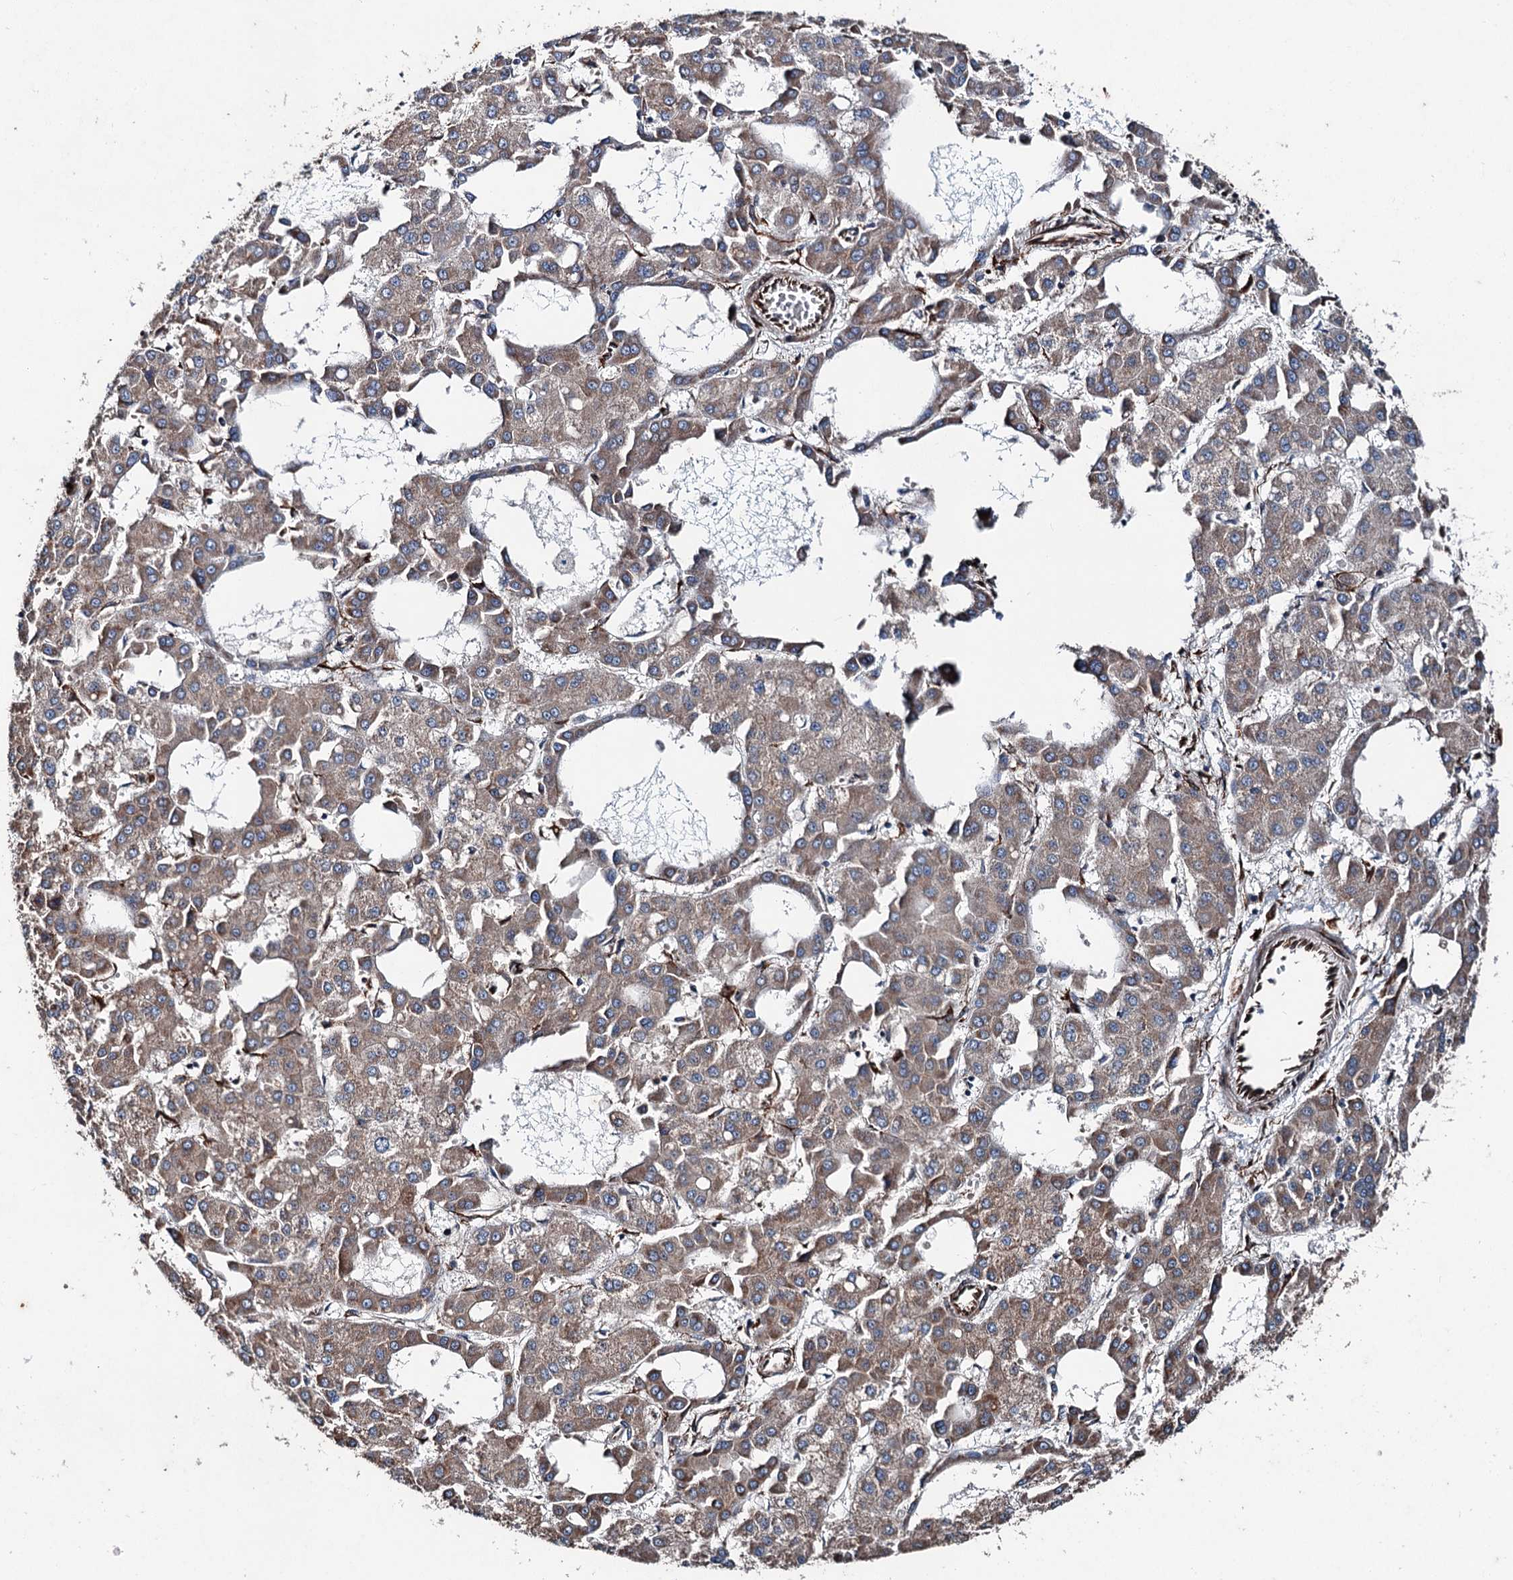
{"staining": {"intensity": "moderate", "quantity": ">75%", "location": "cytoplasmic/membranous"}, "tissue": "liver cancer", "cell_type": "Tumor cells", "image_type": "cancer", "snomed": [{"axis": "morphology", "description": "Carcinoma, Hepatocellular, NOS"}, {"axis": "topography", "description": "Liver"}], "caption": "Protein staining shows moderate cytoplasmic/membranous positivity in about >75% of tumor cells in liver cancer (hepatocellular carcinoma).", "gene": "DDIAS", "patient": {"sex": "male", "age": 47}}